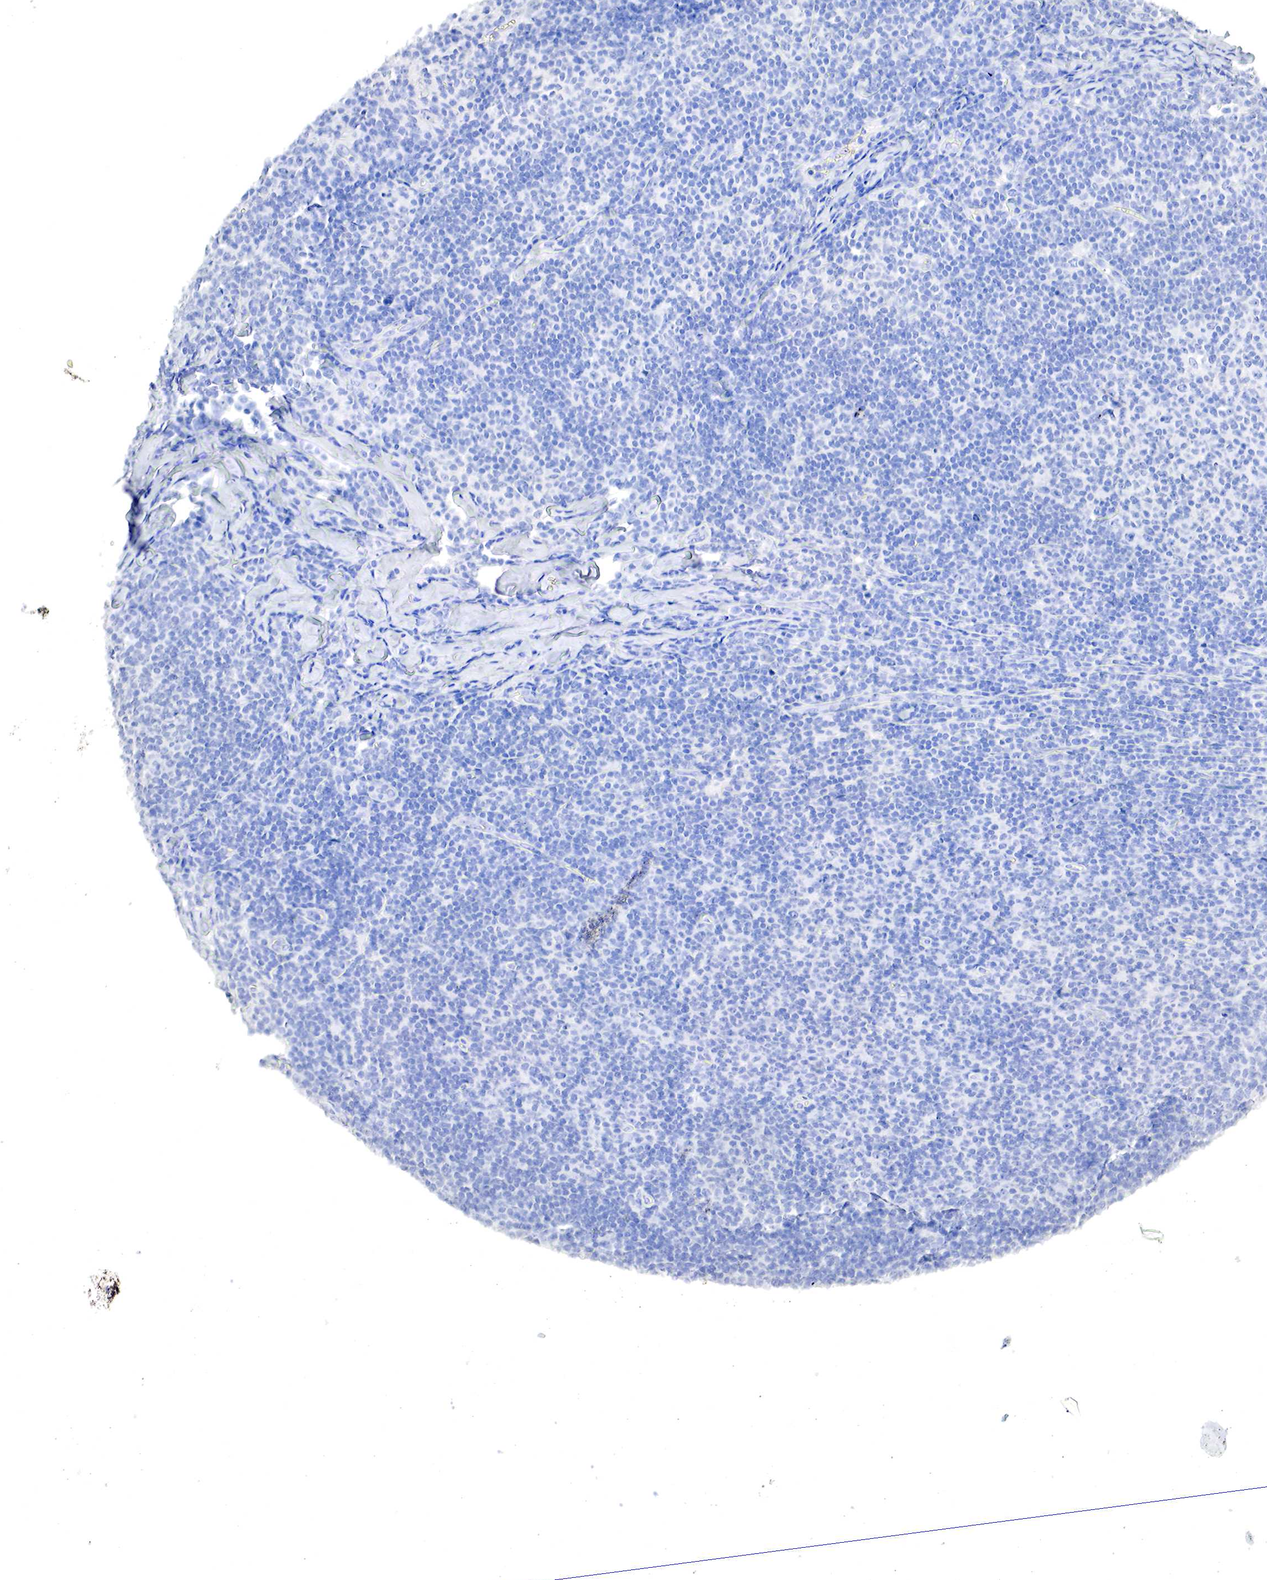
{"staining": {"intensity": "negative", "quantity": "none", "location": "none"}, "tissue": "lymphoma", "cell_type": "Tumor cells", "image_type": "cancer", "snomed": [{"axis": "morphology", "description": "Malignant lymphoma, non-Hodgkin's type, Low grade"}, {"axis": "topography", "description": "Lymph node"}], "caption": "IHC micrograph of lymphoma stained for a protein (brown), which exhibits no expression in tumor cells. (DAB immunohistochemistry with hematoxylin counter stain).", "gene": "OTC", "patient": {"sex": "male", "age": 74}}